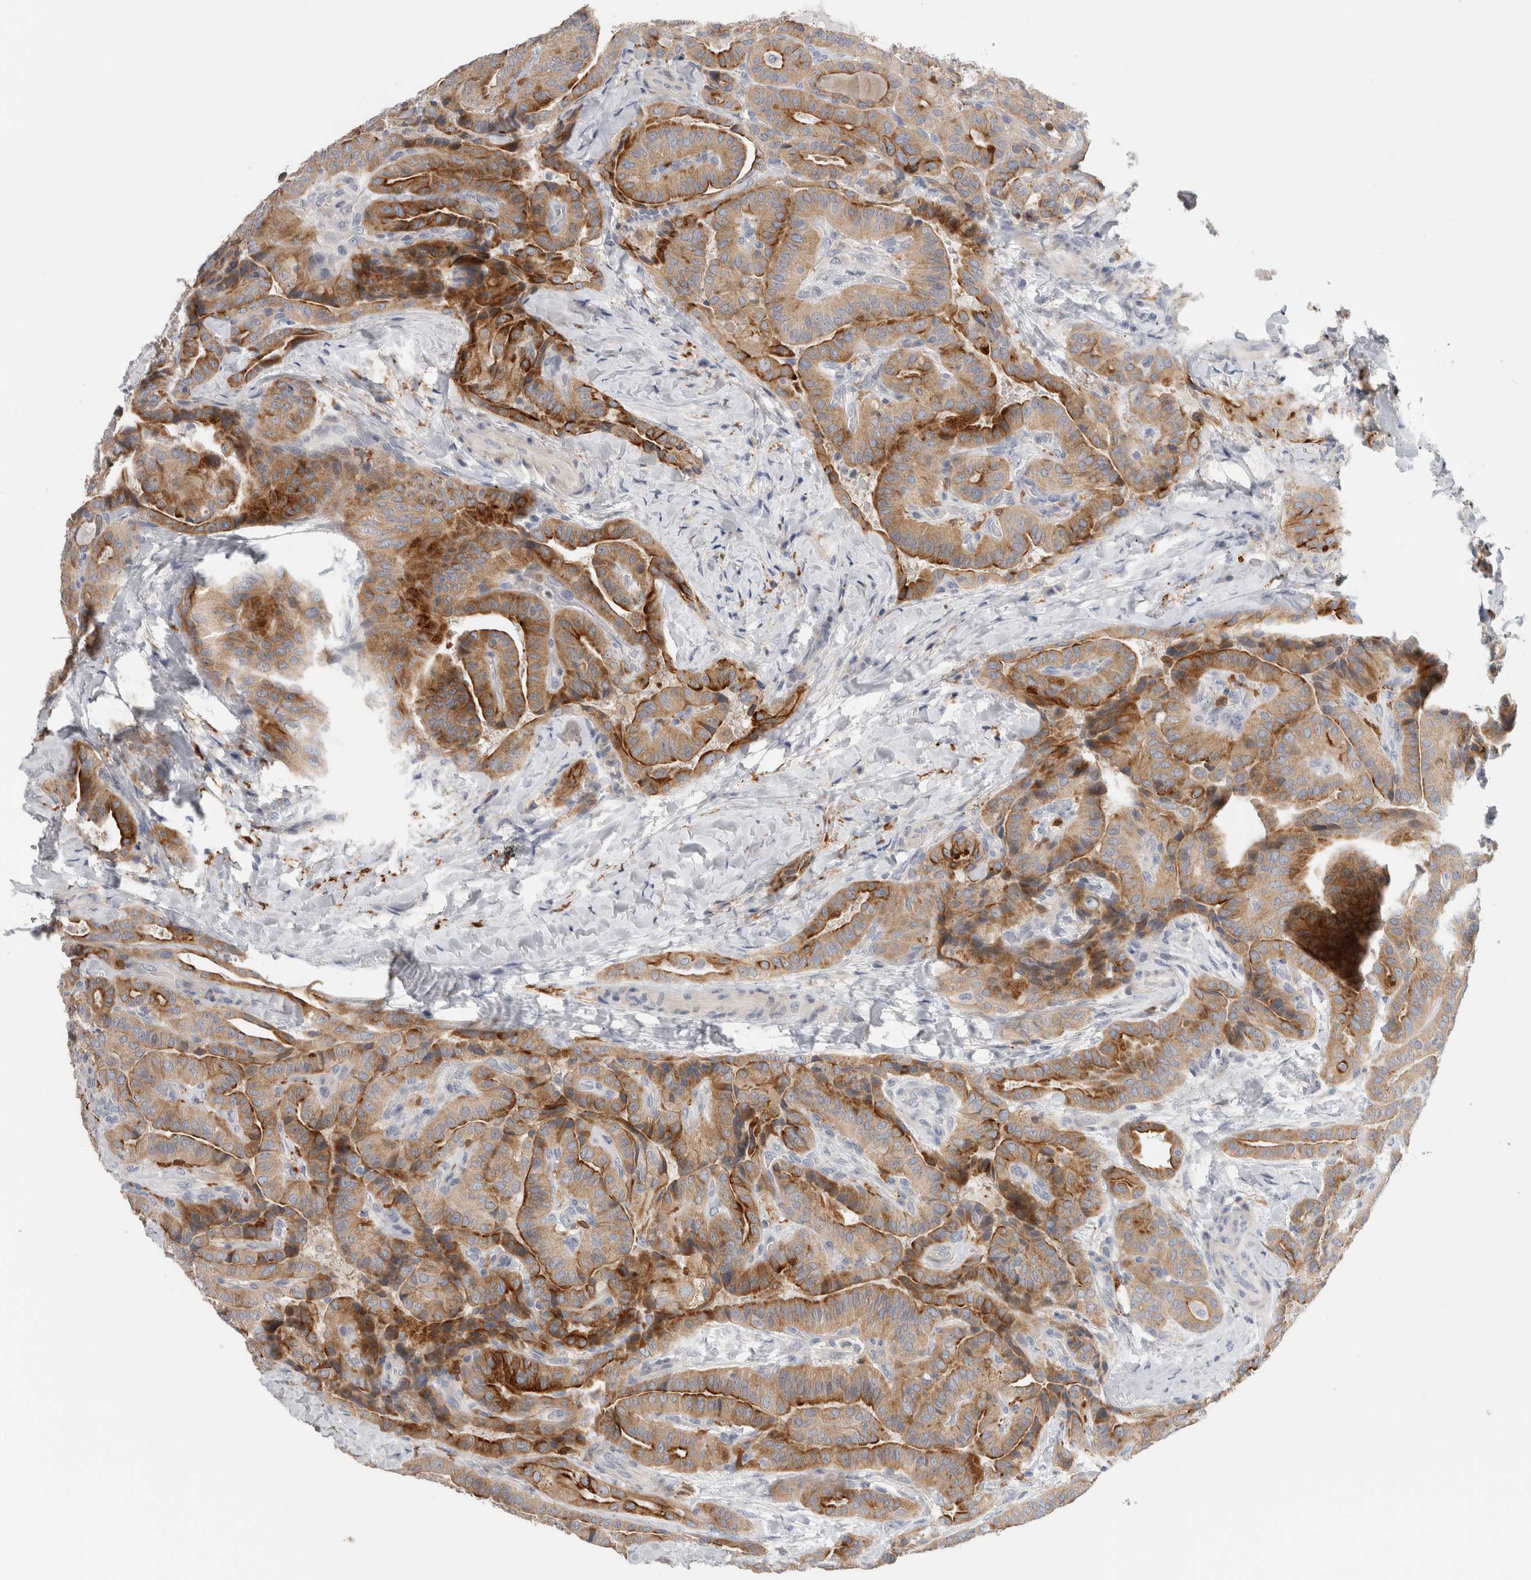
{"staining": {"intensity": "moderate", "quantity": ">75%", "location": "cytoplasmic/membranous"}, "tissue": "thyroid cancer", "cell_type": "Tumor cells", "image_type": "cancer", "snomed": [{"axis": "morphology", "description": "Papillary adenocarcinoma, NOS"}, {"axis": "topography", "description": "Thyroid gland"}], "caption": "Human thyroid papillary adenocarcinoma stained with a brown dye reveals moderate cytoplasmic/membranous positive staining in about >75% of tumor cells.", "gene": "SLC20A2", "patient": {"sex": "male", "age": 77}}